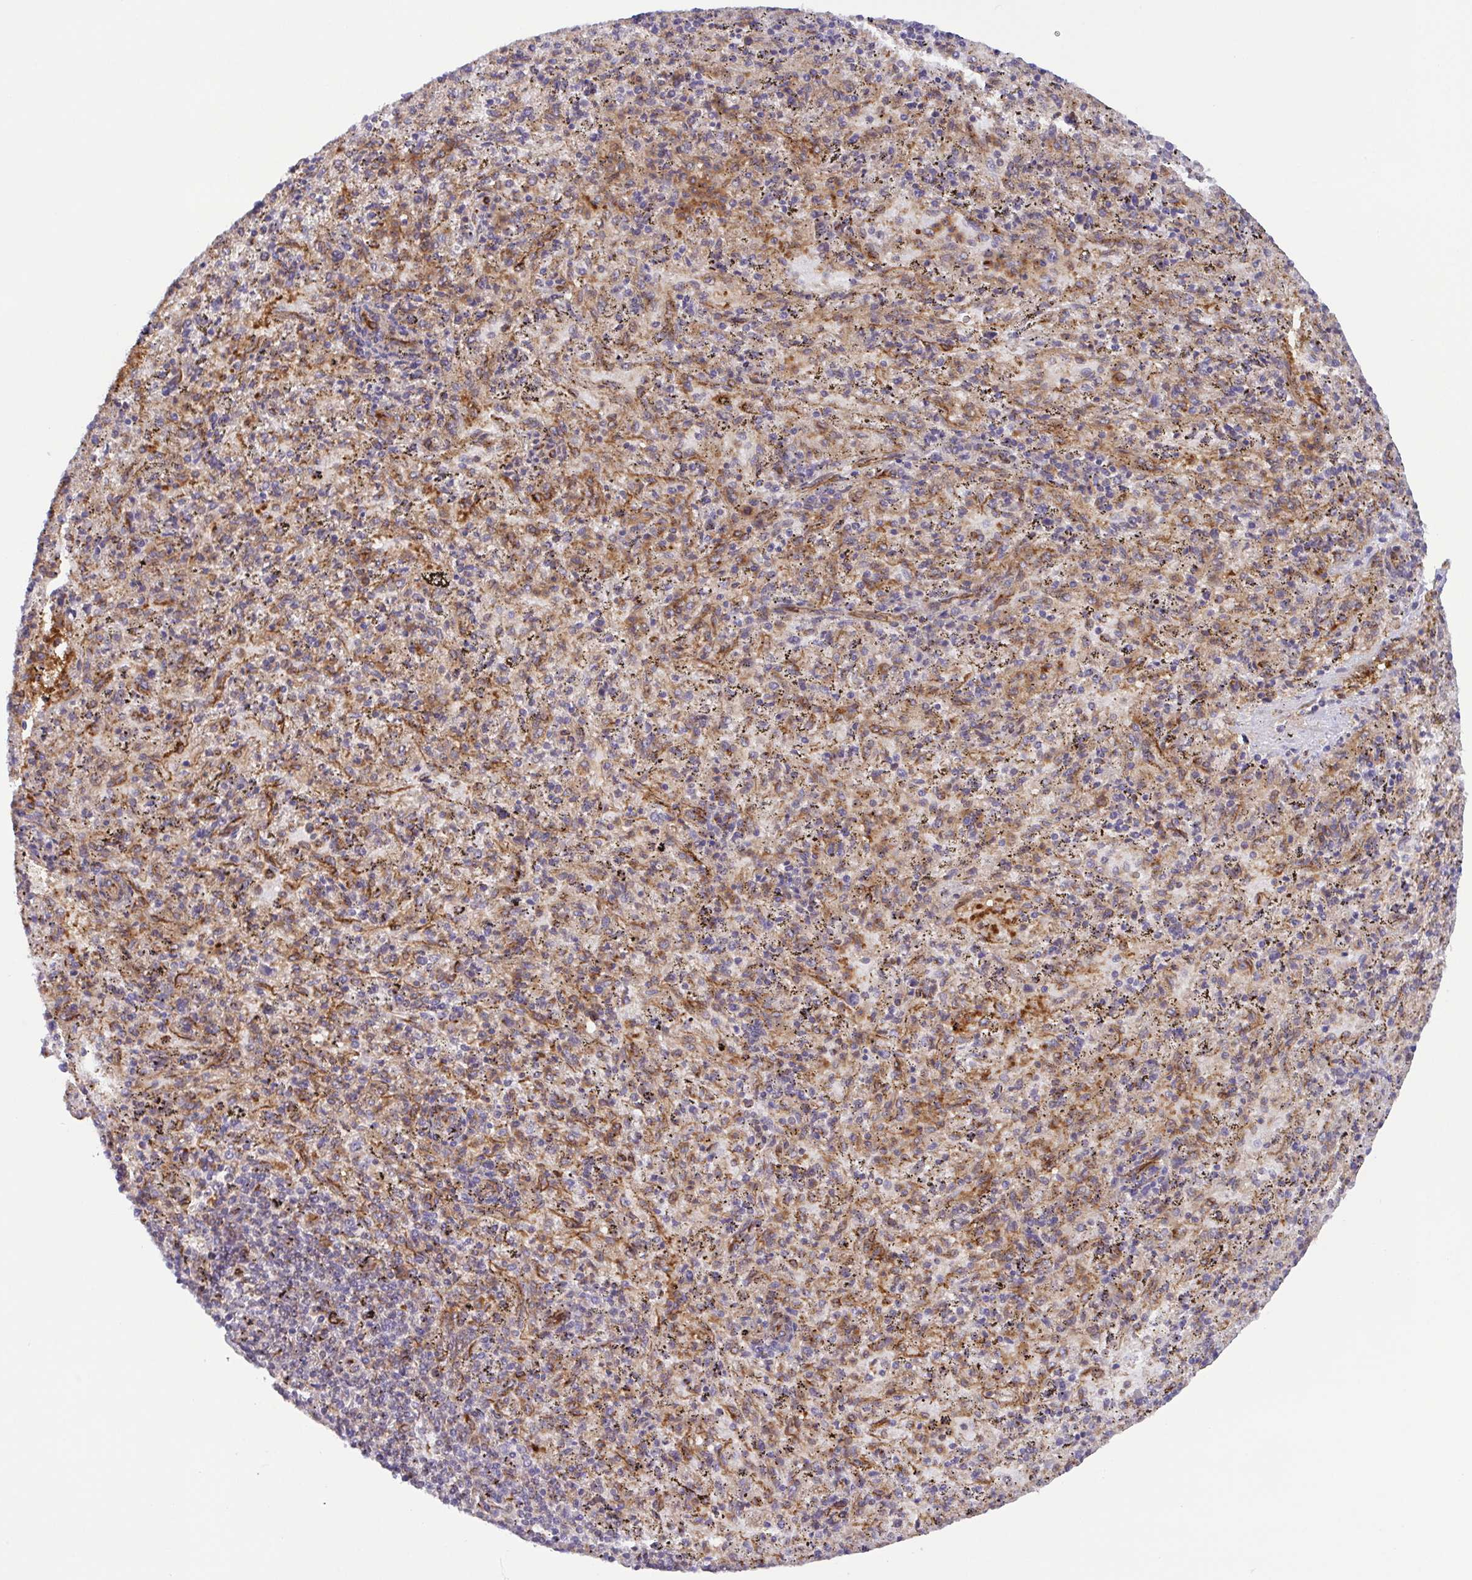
{"staining": {"intensity": "moderate", "quantity": "<25%", "location": "cytoplasmic/membranous"}, "tissue": "spleen", "cell_type": "Cells in red pulp", "image_type": "normal", "snomed": [{"axis": "morphology", "description": "Normal tissue, NOS"}, {"axis": "topography", "description": "Spleen"}], "caption": "The photomicrograph exhibits immunohistochemical staining of normal spleen. There is moderate cytoplasmic/membranous staining is identified in about <25% of cells in red pulp.", "gene": "KIF5B", "patient": {"sex": "male", "age": 57}}